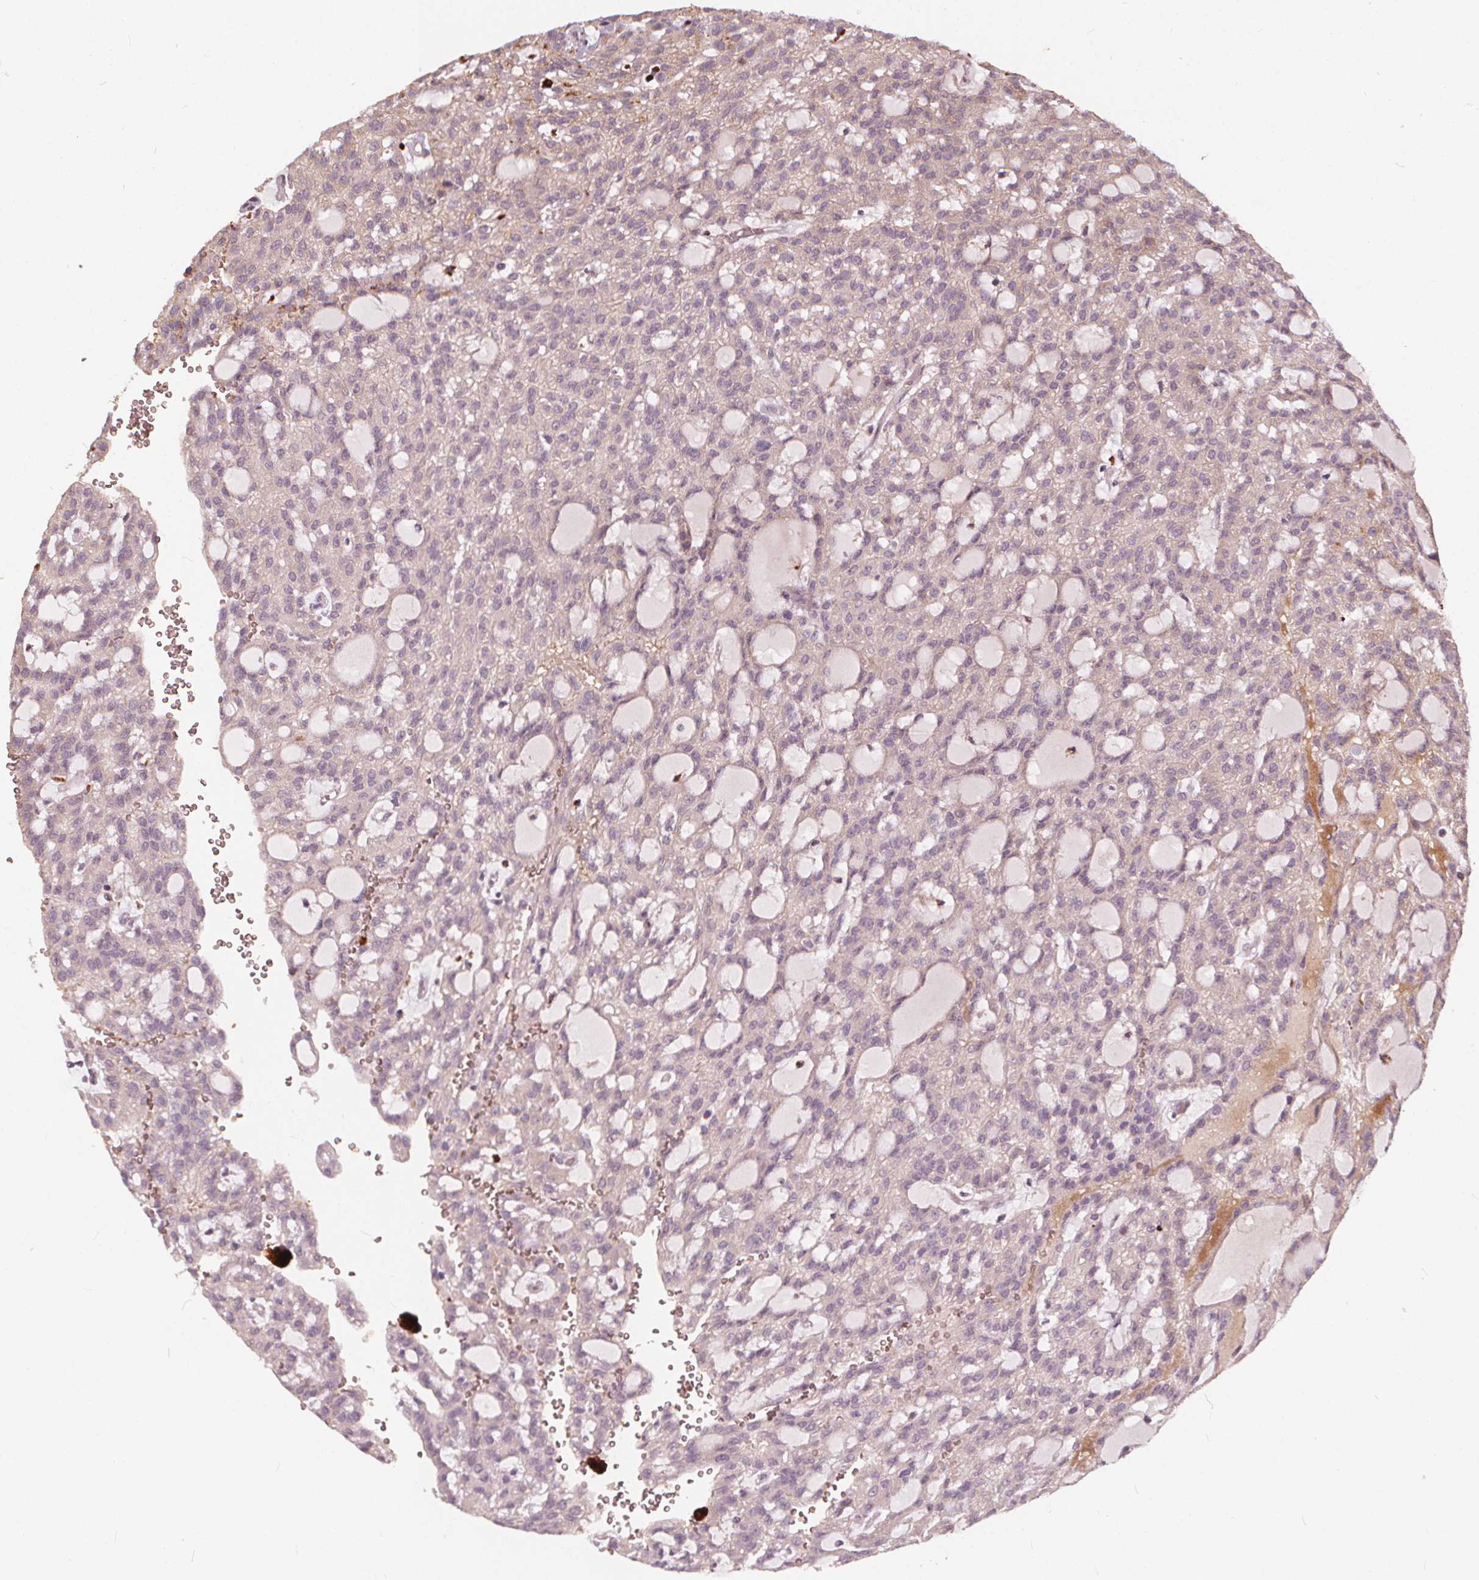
{"staining": {"intensity": "negative", "quantity": "none", "location": "none"}, "tissue": "renal cancer", "cell_type": "Tumor cells", "image_type": "cancer", "snomed": [{"axis": "morphology", "description": "Adenocarcinoma, NOS"}, {"axis": "topography", "description": "Kidney"}], "caption": "Tumor cells are negative for brown protein staining in renal cancer.", "gene": "IPO13", "patient": {"sex": "male", "age": 63}}